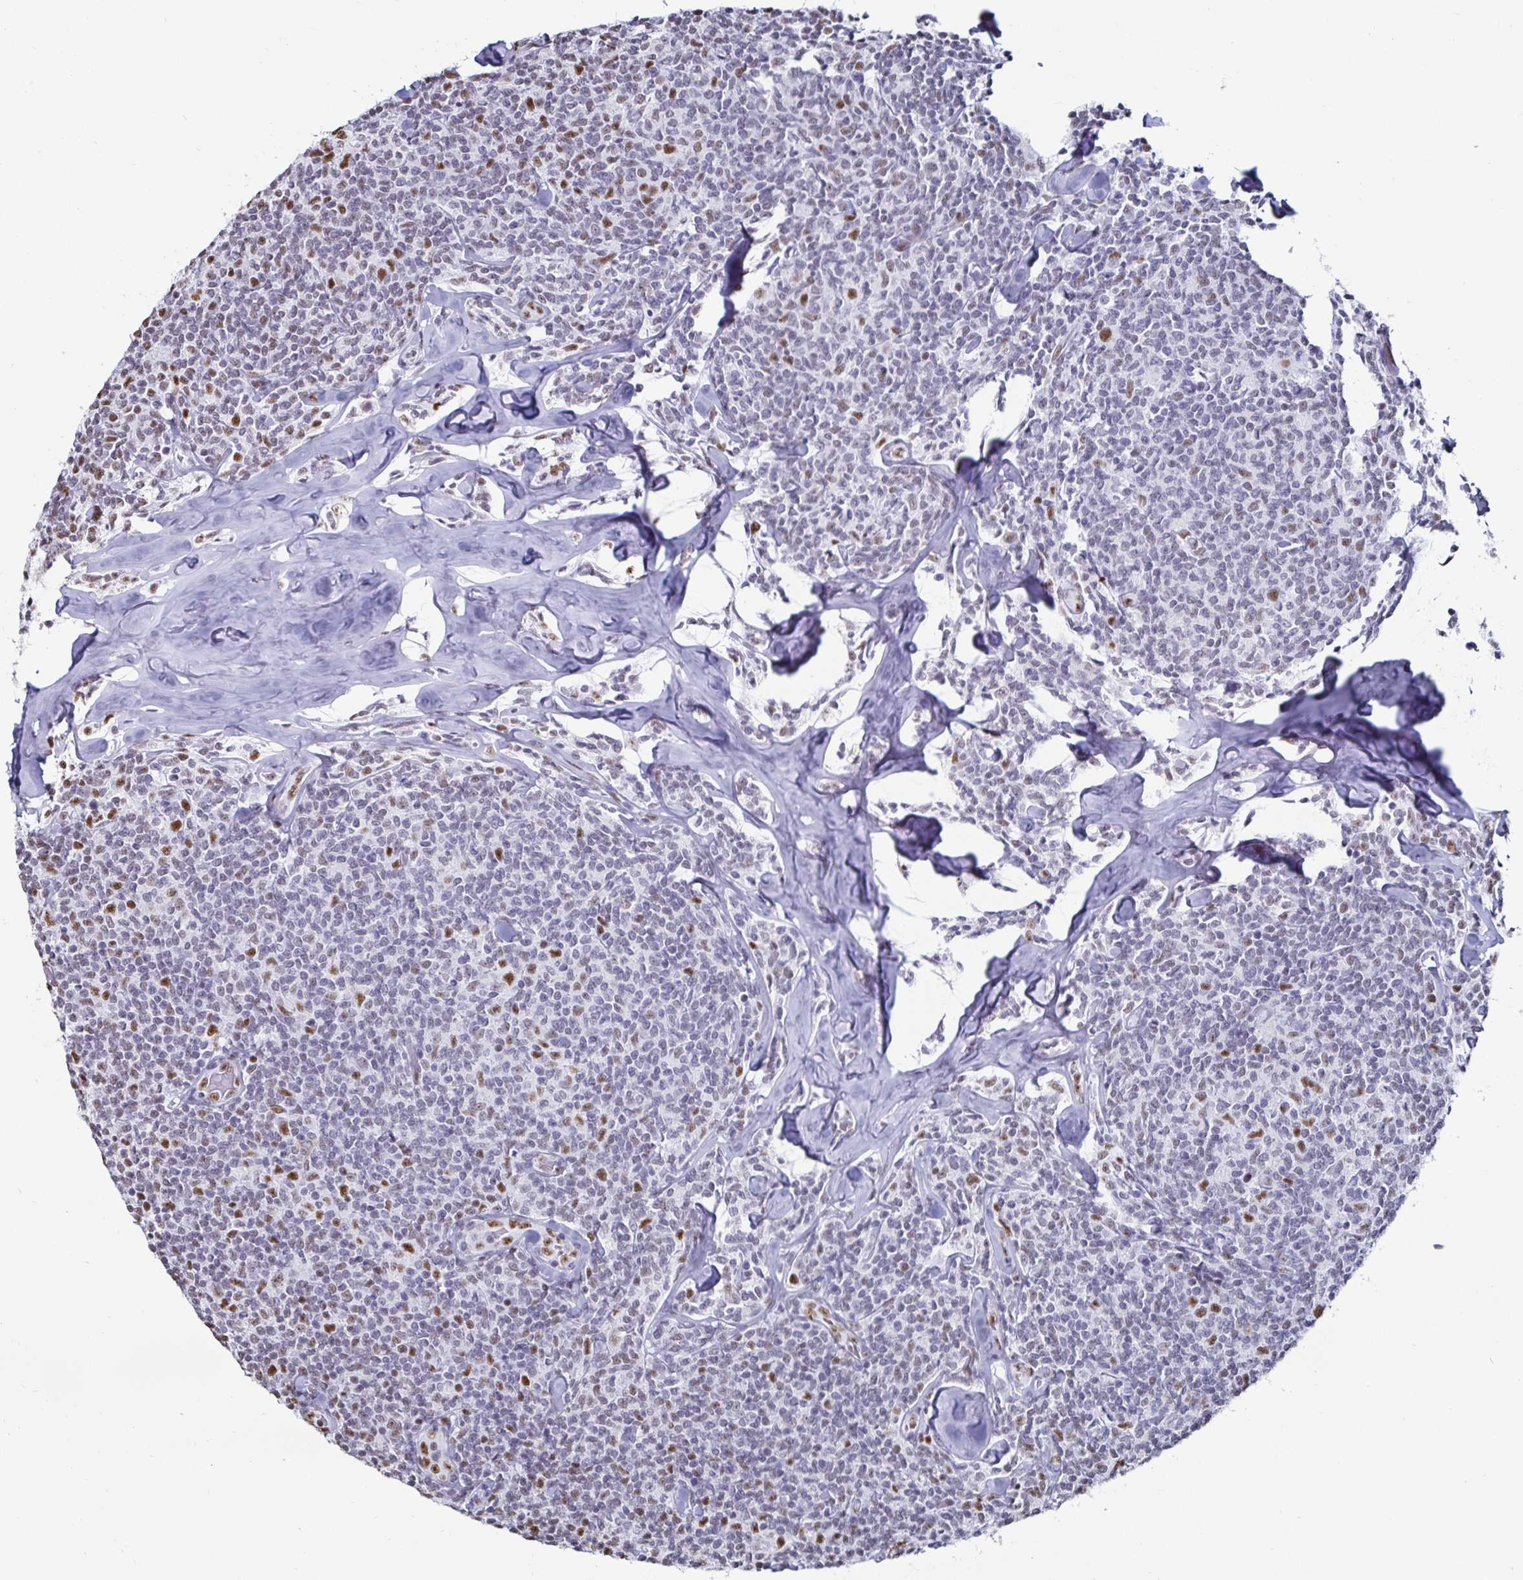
{"staining": {"intensity": "moderate", "quantity": "<25%", "location": "nuclear"}, "tissue": "lymphoma", "cell_type": "Tumor cells", "image_type": "cancer", "snomed": [{"axis": "morphology", "description": "Malignant lymphoma, non-Hodgkin's type, Low grade"}, {"axis": "topography", "description": "Lymph node"}], "caption": "Moderate nuclear staining is identified in approximately <25% of tumor cells in lymphoma.", "gene": "DDX39B", "patient": {"sex": "female", "age": 56}}